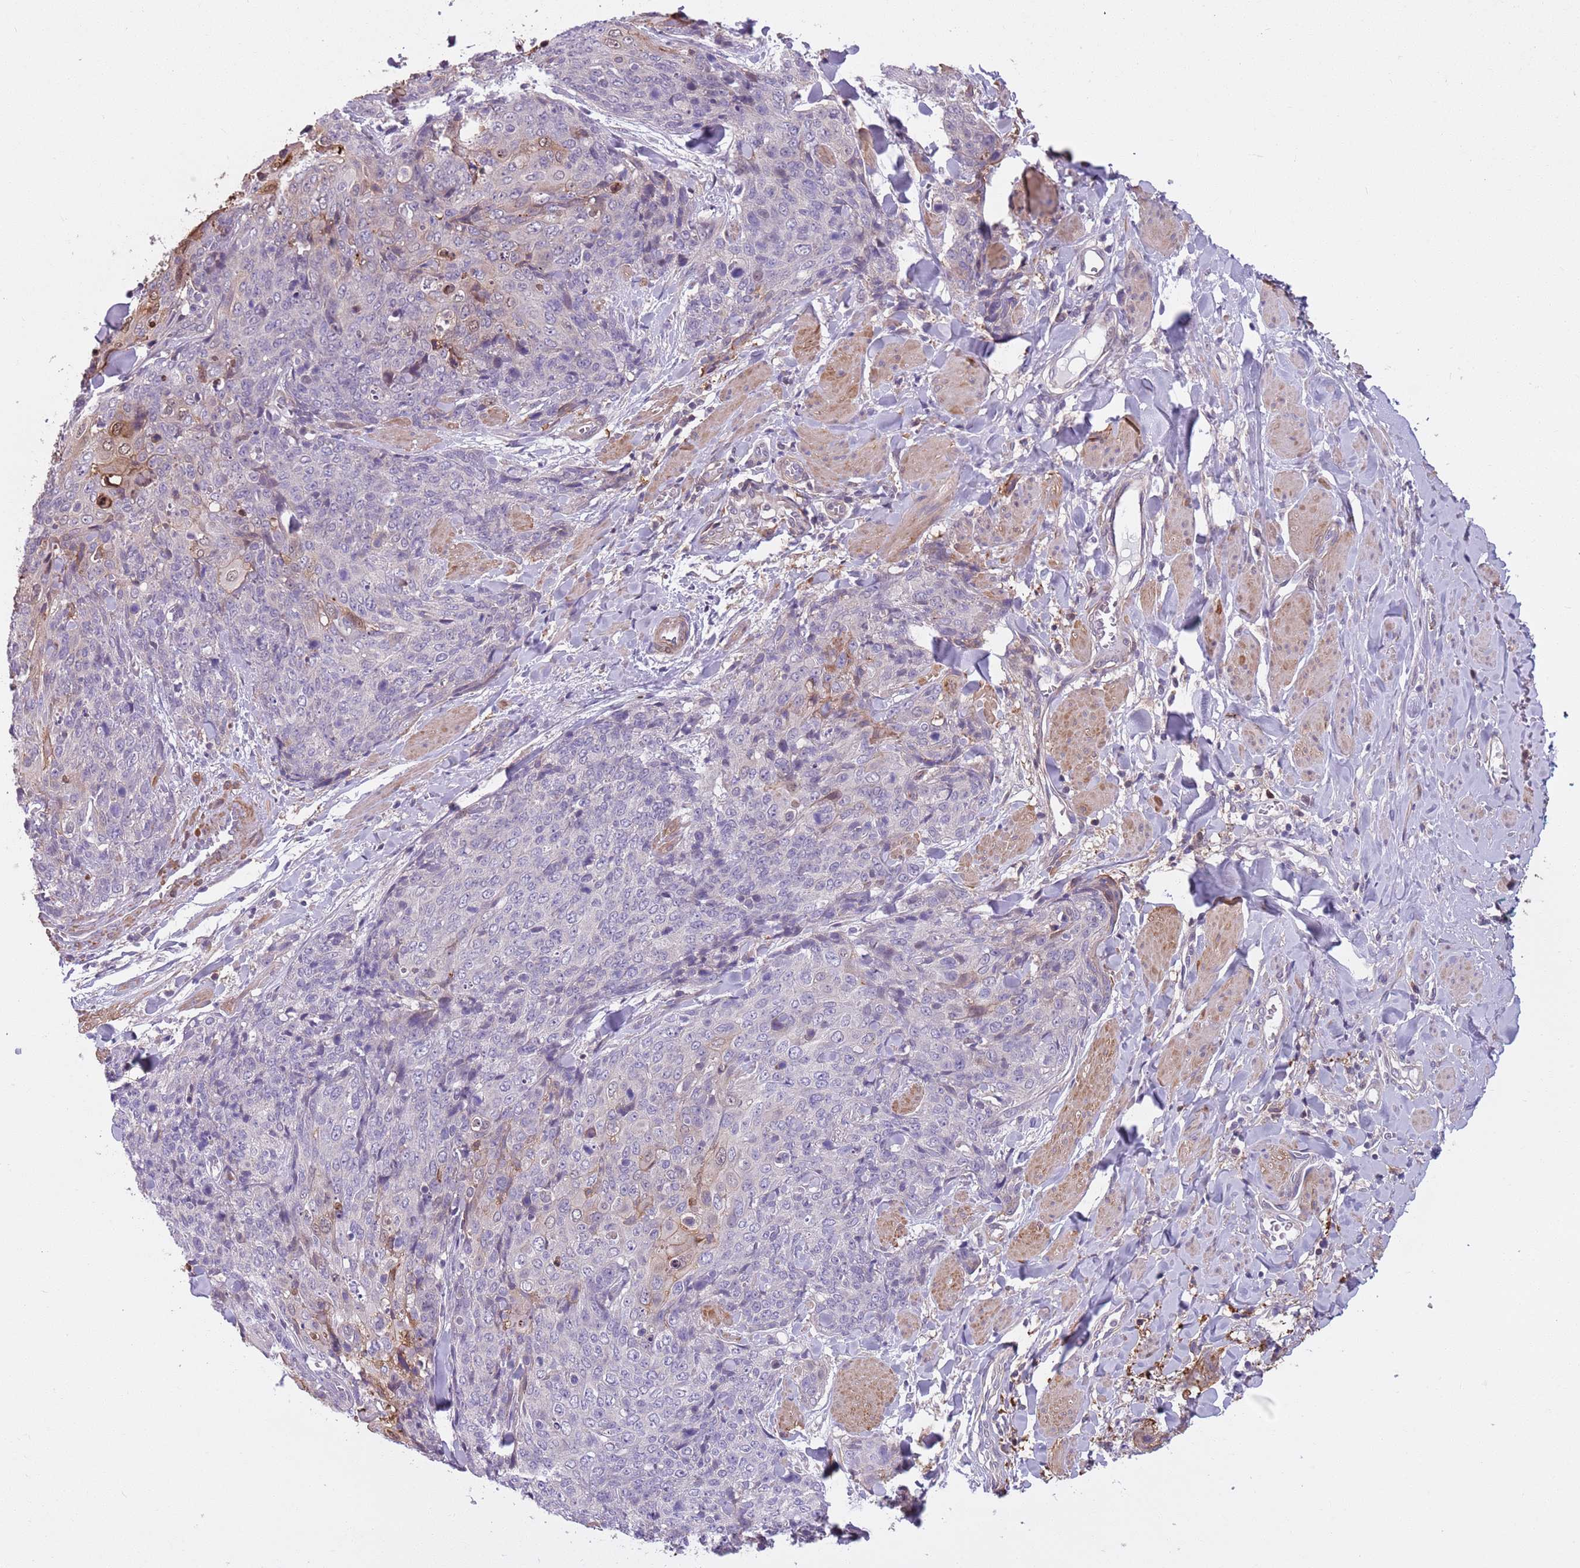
{"staining": {"intensity": "moderate", "quantity": "<25%", "location": "cytoplasmic/membranous"}, "tissue": "skin cancer", "cell_type": "Tumor cells", "image_type": "cancer", "snomed": [{"axis": "morphology", "description": "Squamous cell carcinoma, NOS"}, {"axis": "topography", "description": "Skin"}, {"axis": "topography", "description": "Vulva"}], "caption": "Immunohistochemical staining of human skin cancer displays low levels of moderate cytoplasmic/membranous positivity in about <25% of tumor cells.", "gene": "JAML", "patient": {"sex": "female", "age": 85}}